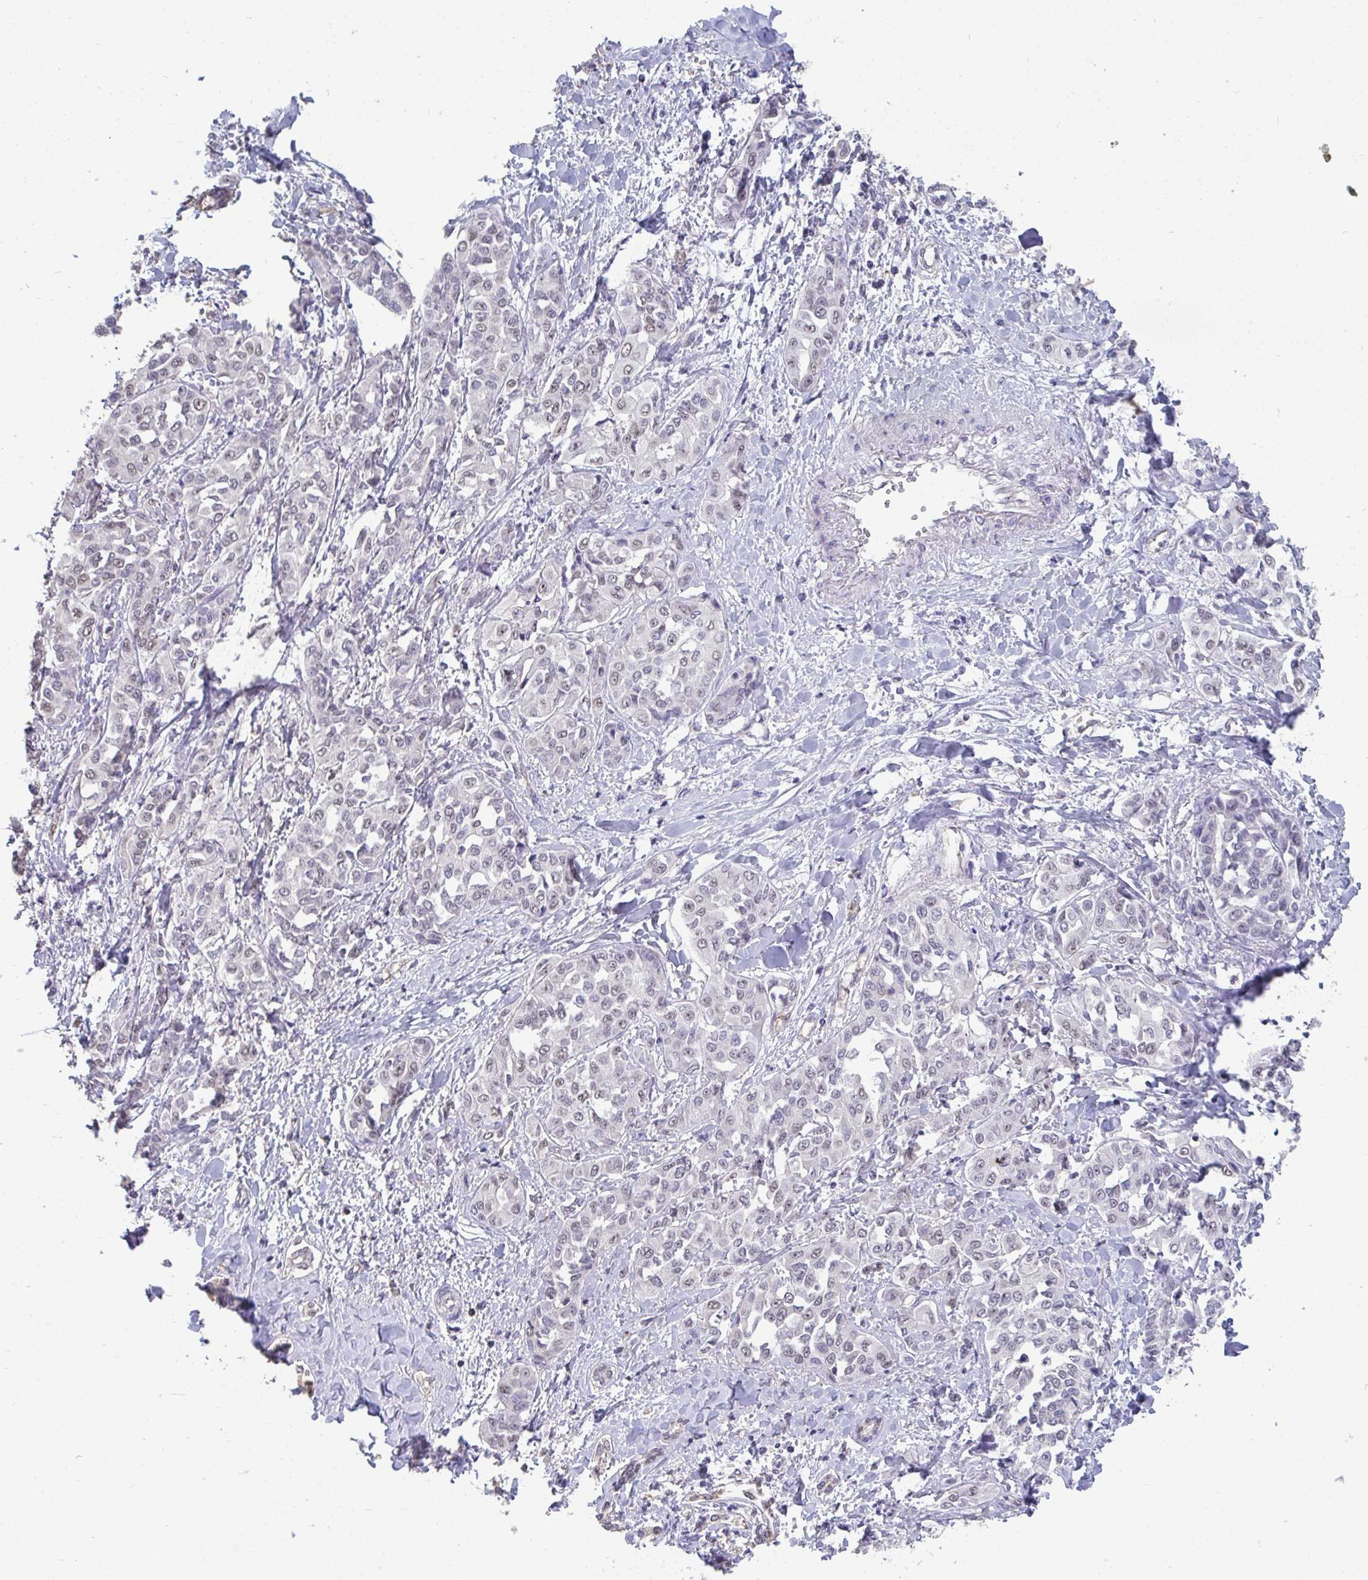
{"staining": {"intensity": "weak", "quantity": "<25%", "location": "nuclear"}, "tissue": "liver cancer", "cell_type": "Tumor cells", "image_type": "cancer", "snomed": [{"axis": "morphology", "description": "Cholangiocarcinoma"}, {"axis": "topography", "description": "Liver"}], "caption": "Immunohistochemical staining of human liver cancer displays no significant expression in tumor cells.", "gene": "SENP3", "patient": {"sex": "female", "age": 77}}